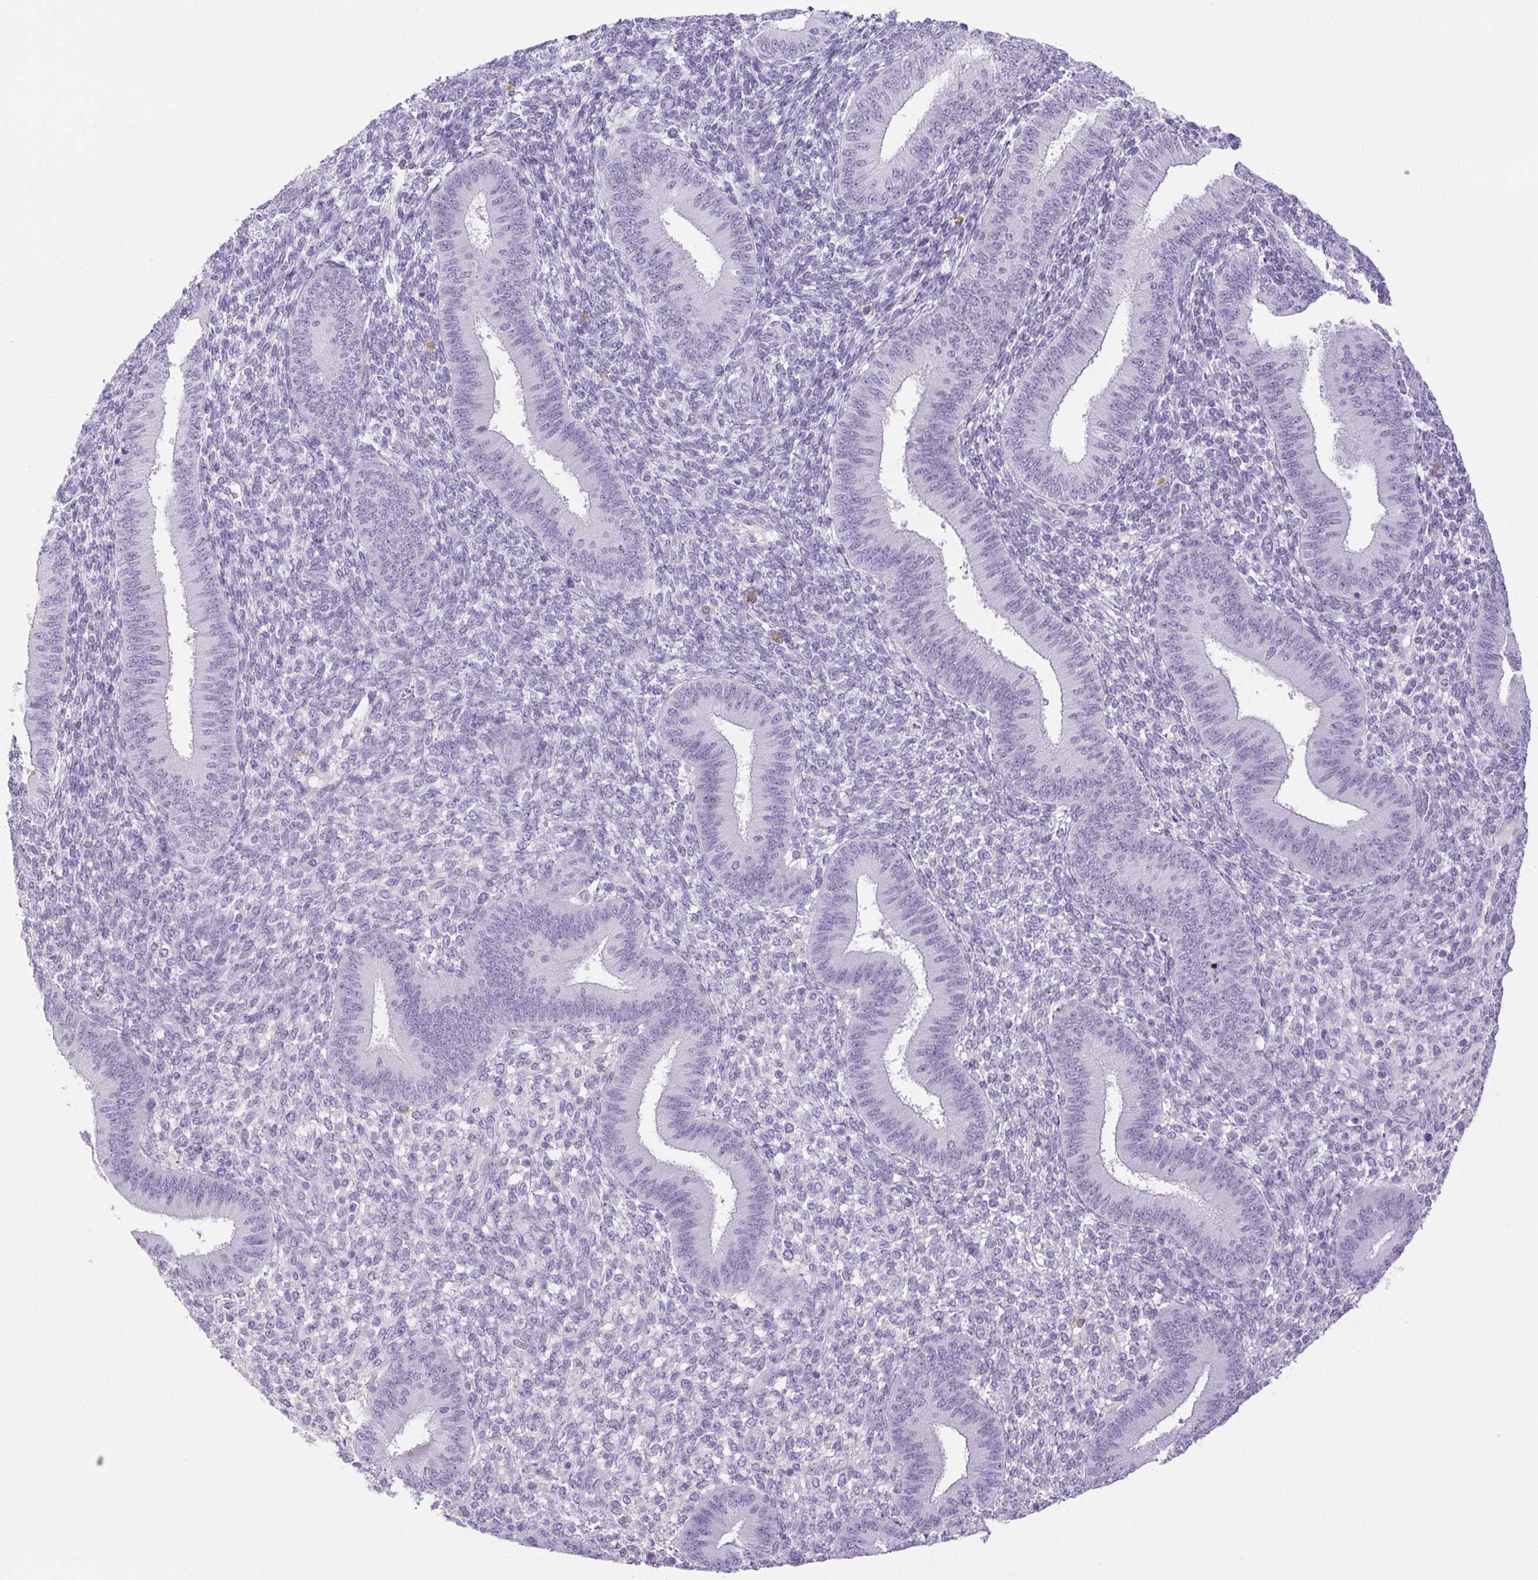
{"staining": {"intensity": "negative", "quantity": "none", "location": "none"}, "tissue": "endometrium", "cell_type": "Cells in endometrial stroma", "image_type": "normal", "snomed": [{"axis": "morphology", "description": "Normal tissue, NOS"}, {"axis": "topography", "description": "Endometrium"}], "caption": "IHC histopathology image of normal endometrium stained for a protein (brown), which reveals no expression in cells in endometrial stroma.", "gene": "PAPPA2", "patient": {"sex": "female", "age": 39}}